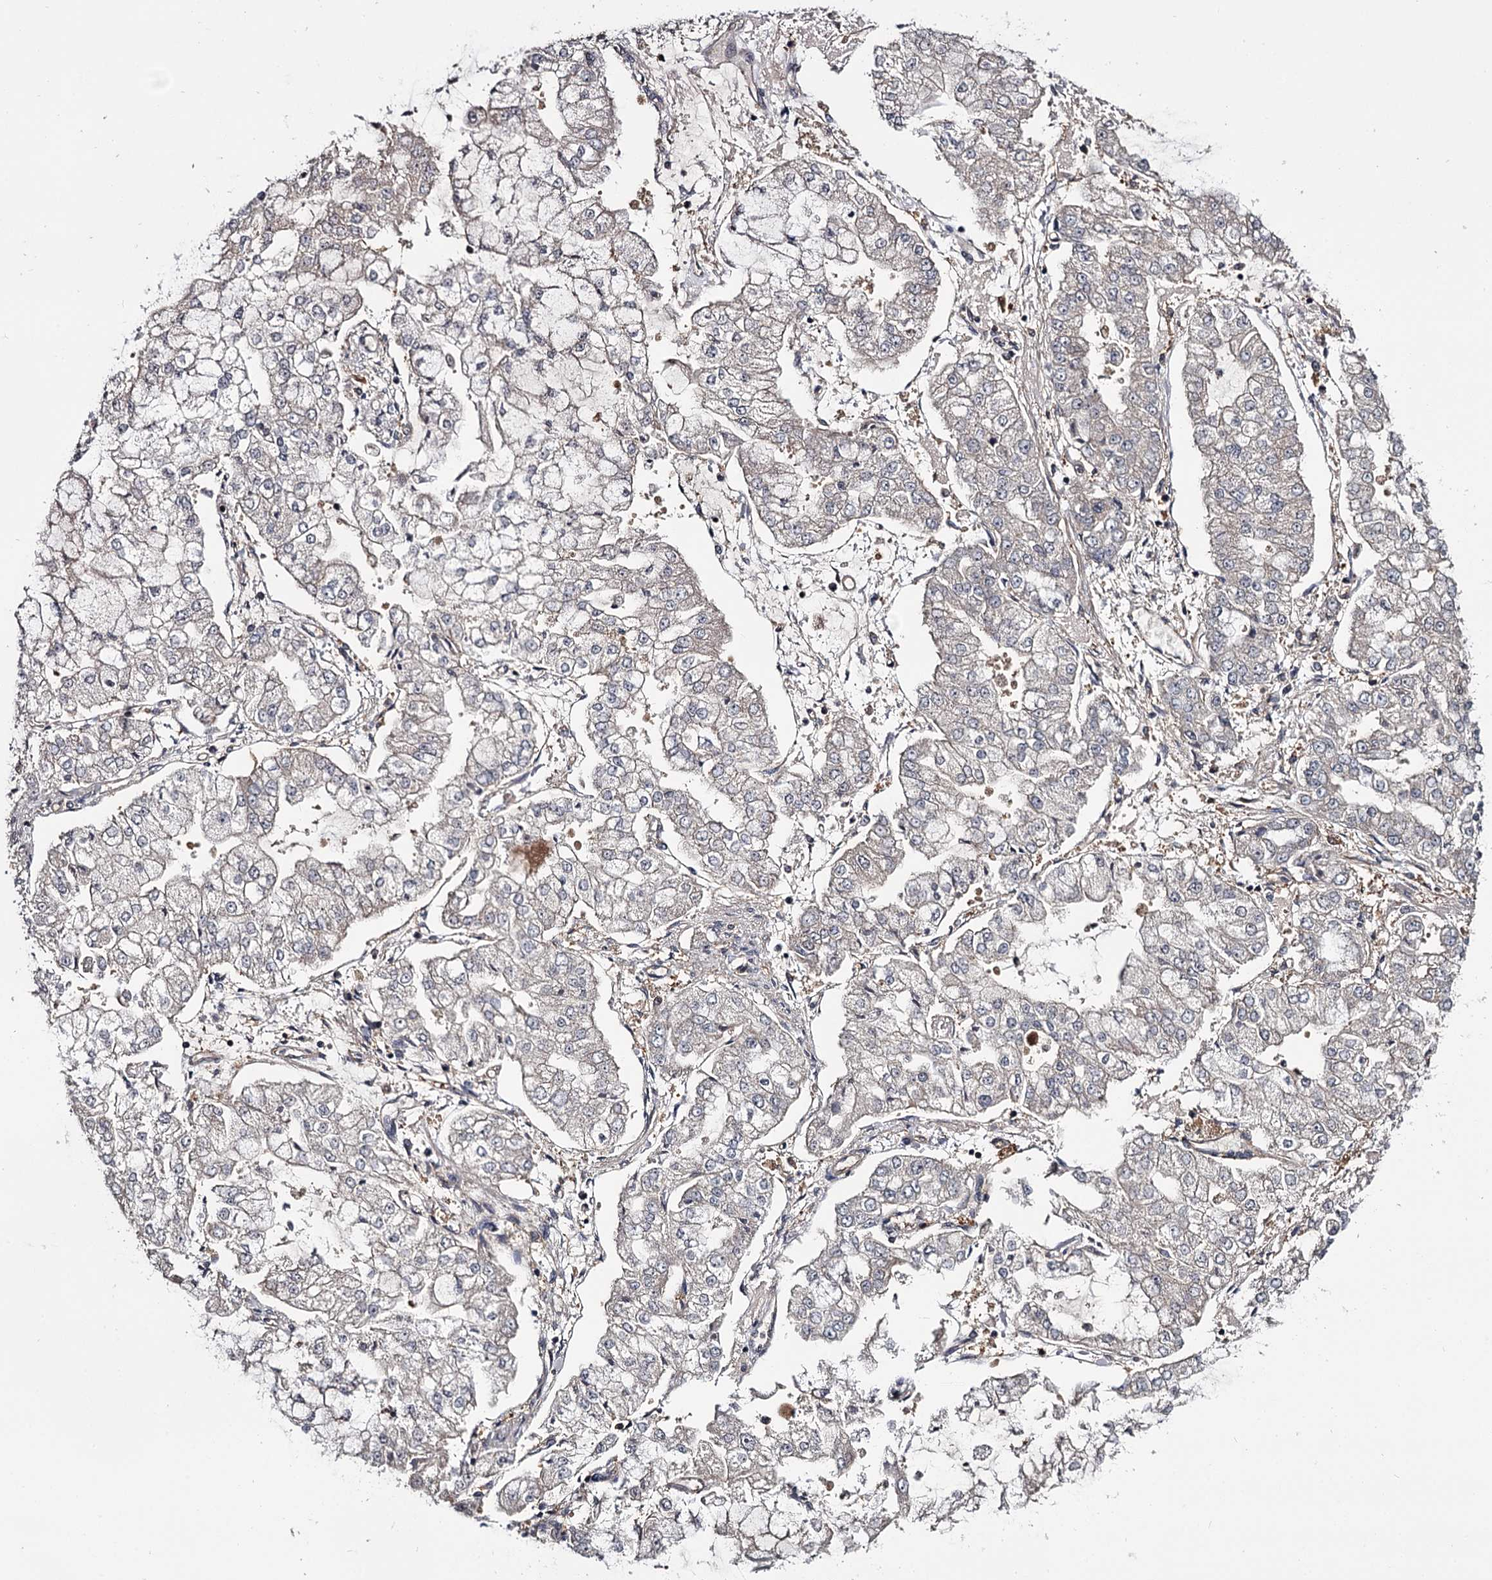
{"staining": {"intensity": "negative", "quantity": "none", "location": "none"}, "tissue": "stomach cancer", "cell_type": "Tumor cells", "image_type": "cancer", "snomed": [{"axis": "morphology", "description": "Adenocarcinoma, NOS"}, {"axis": "topography", "description": "Stomach"}], "caption": "Immunohistochemistry micrograph of human adenocarcinoma (stomach) stained for a protein (brown), which reveals no expression in tumor cells. Nuclei are stained in blue.", "gene": "GSTO1", "patient": {"sex": "male", "age": 76}}